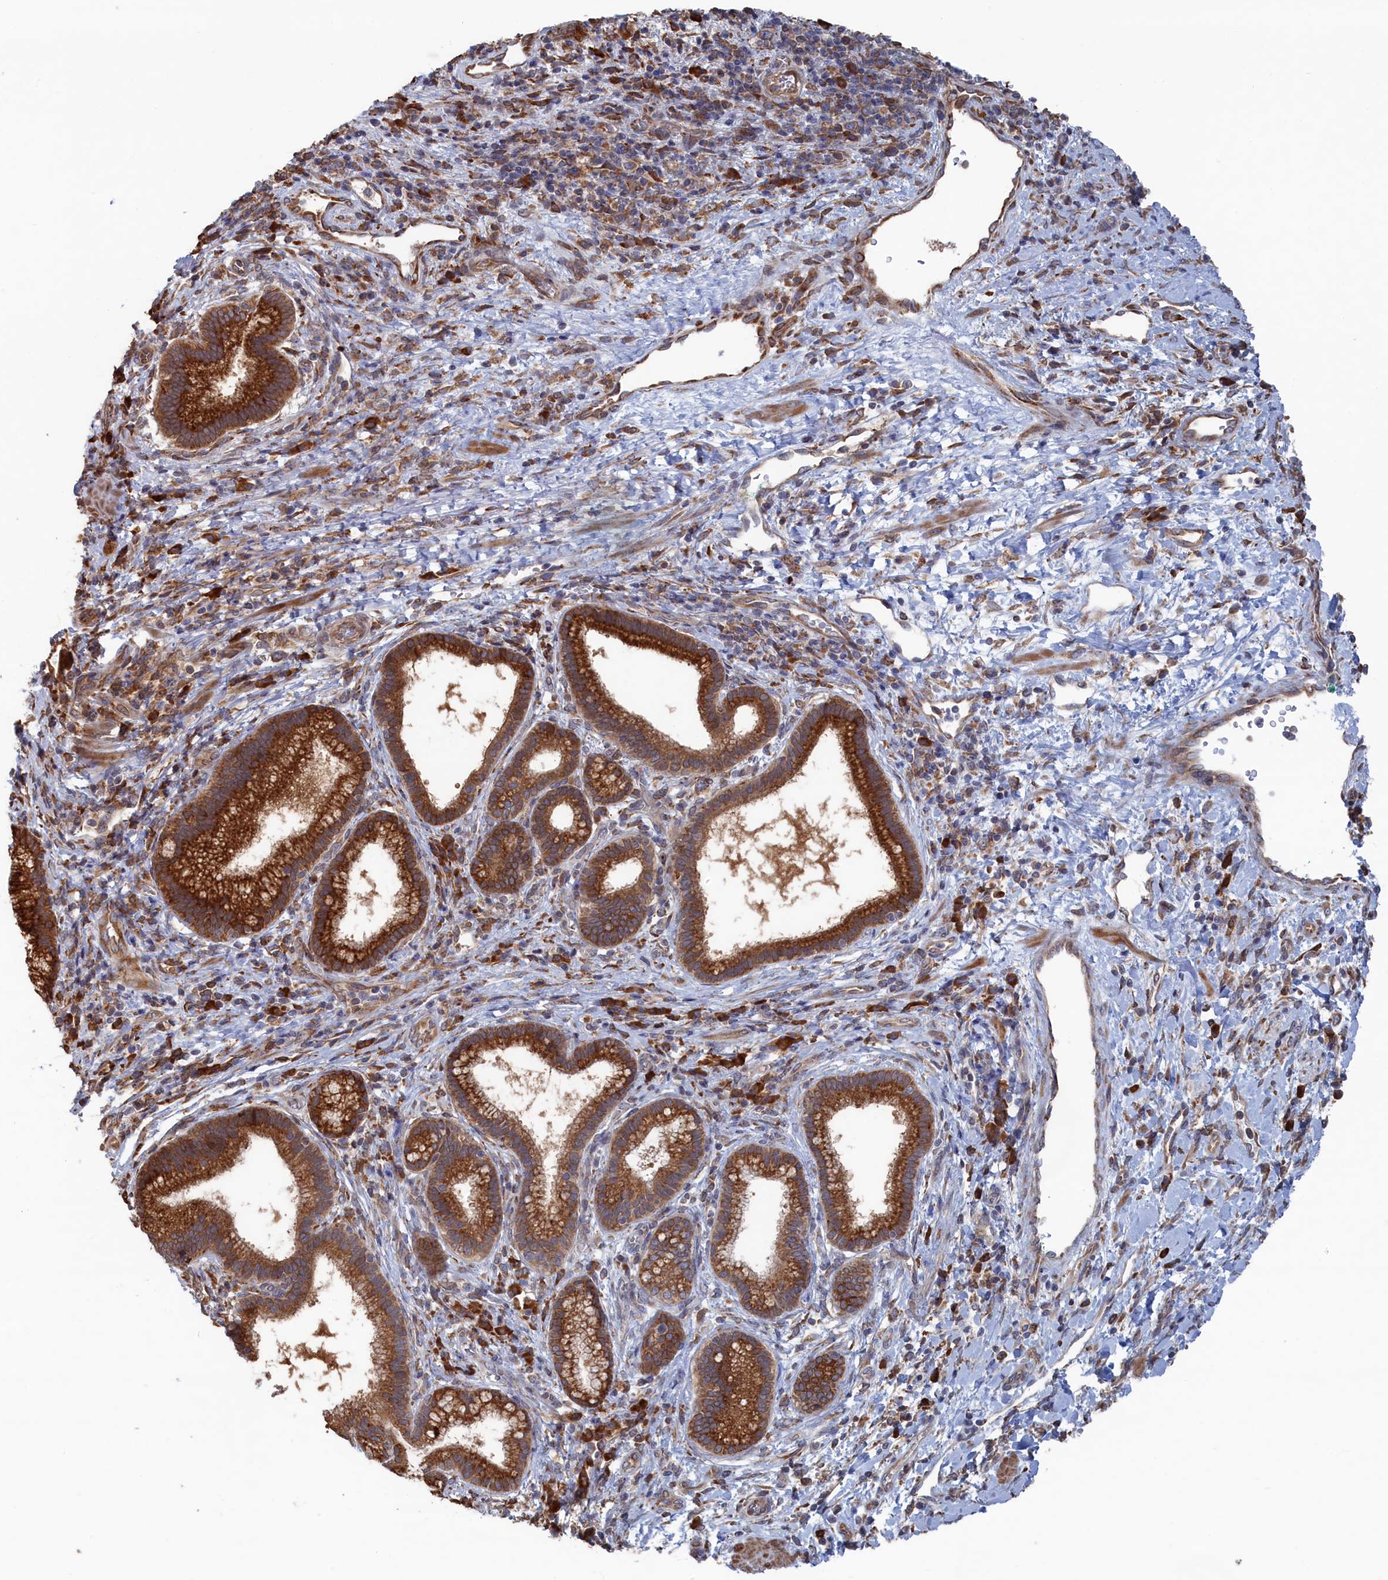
{"staining": {"intensity": "strong", "quantity": ">75%", "location": "cytoplasmic/membranous"}, "tissue": "pancreatic cancer", "cell_type": "Tumor cells", "image_type": "cancer", "snomed": [{"axis": "morphology", "description": "Normal tissue, NOS"}, {"axis": "morphology", "description": "Adenocarcinoma, NOS"}, {"axis": "topography", "description": "Pancreas"}], "caption": "Human pancreatic cancer (adenocarcinoma) stained for a protein (brown) demonstrates strong cytoplasmic/membranous positive positivity in approximately >75% of tumor cells.", "gene": "BPIFB6", "patient": {"sex": "female", "age": 55}}